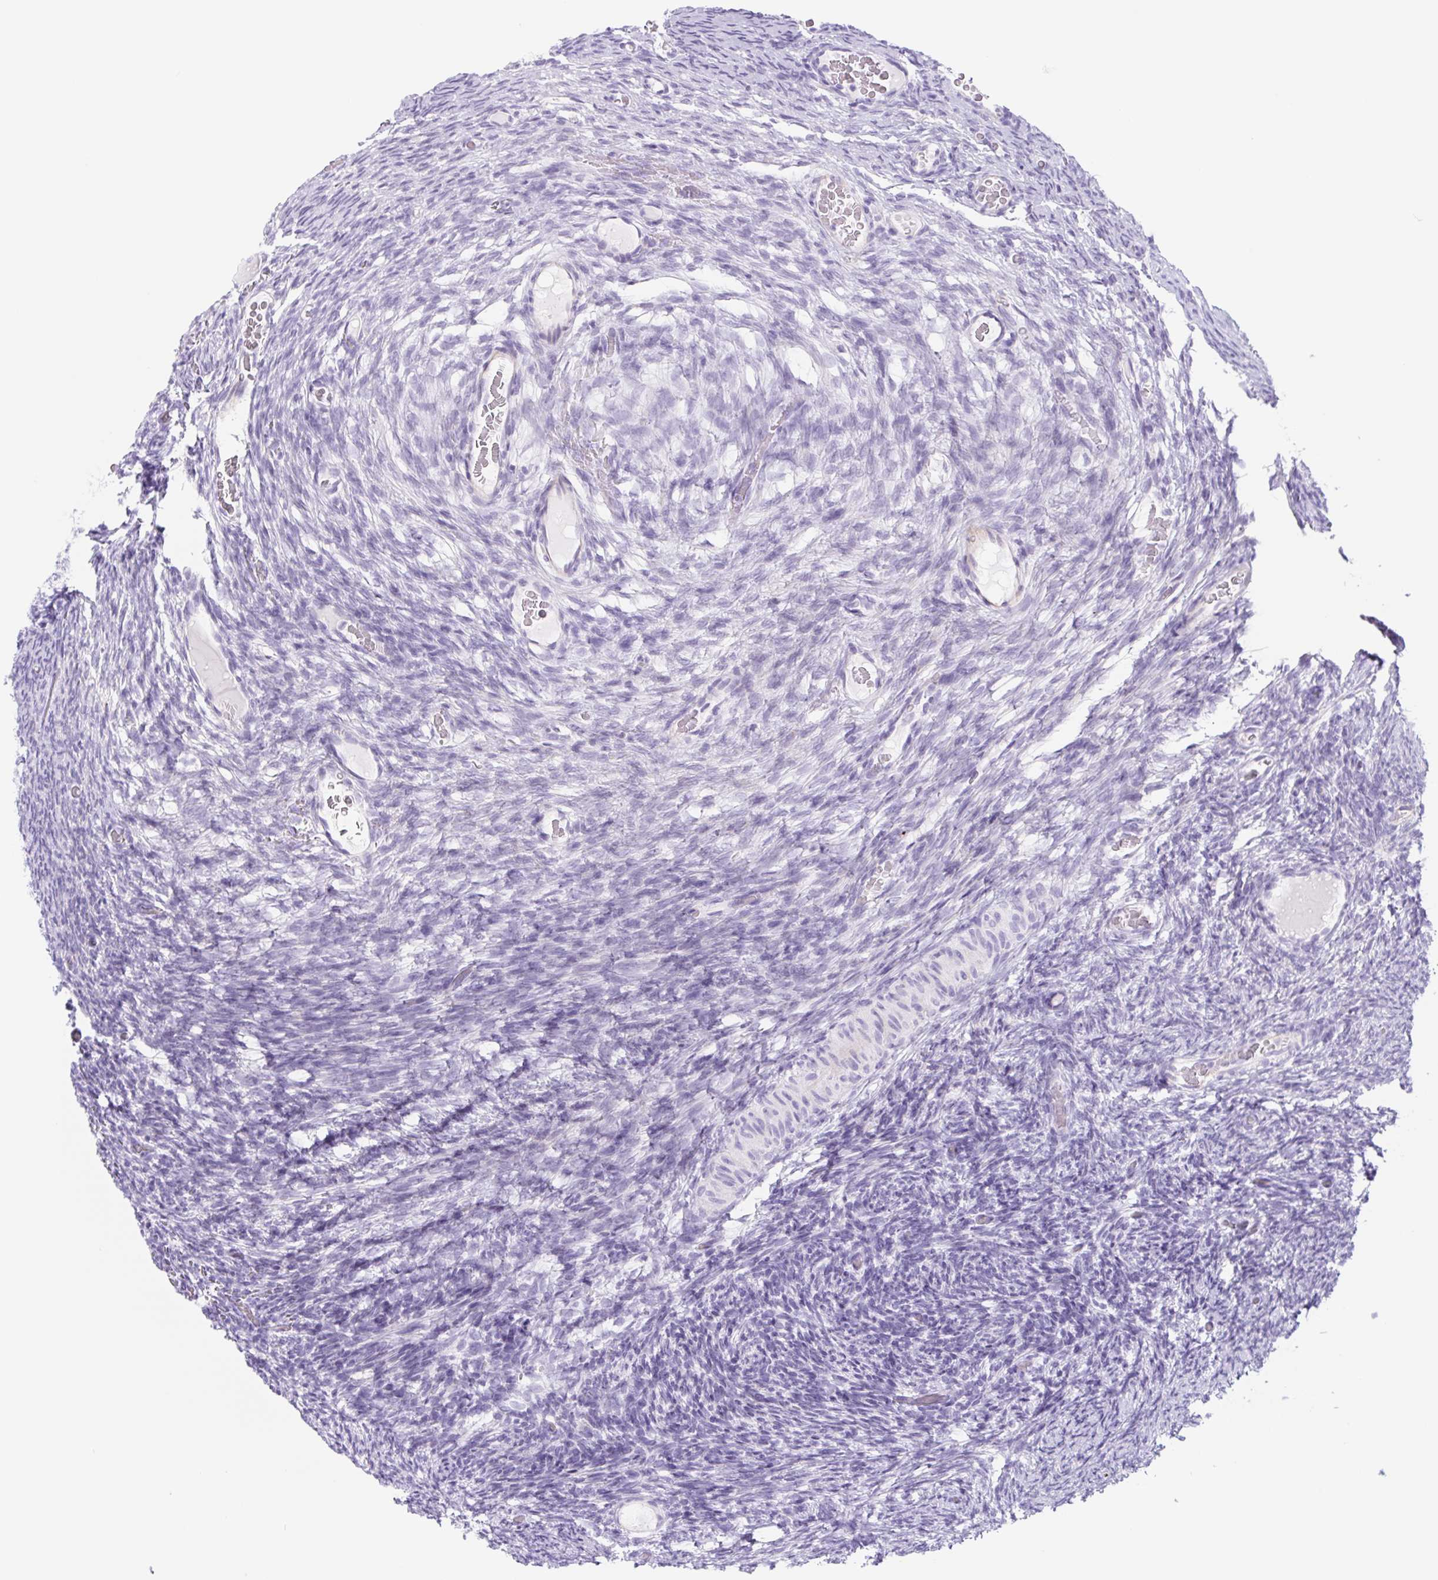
{"staining": {"intensity": "negative", "quantity": "none", "location": "none"}, "tissue": "ovary", "cell_type": "Ovarian stroma cells", "image_type": "normal", "snomed": [{"axis": "morphology", "description": "Normal tissue, NOS"}, {"axis": "topography", "description": "Ovary"}], "caption": "High magnification brightfield microscopy of unremarkable ovary stained with DAB (brown) and counterstained with hematoxylin (blue): ovarian stroma cells show no significant positivity. (DAB (3,3'-diaminobenzidine) immunohistochemistry with hematoxylin counter stain).", "gene": "CYP21A2", "patient": {"sex": "female", "age": 34}}